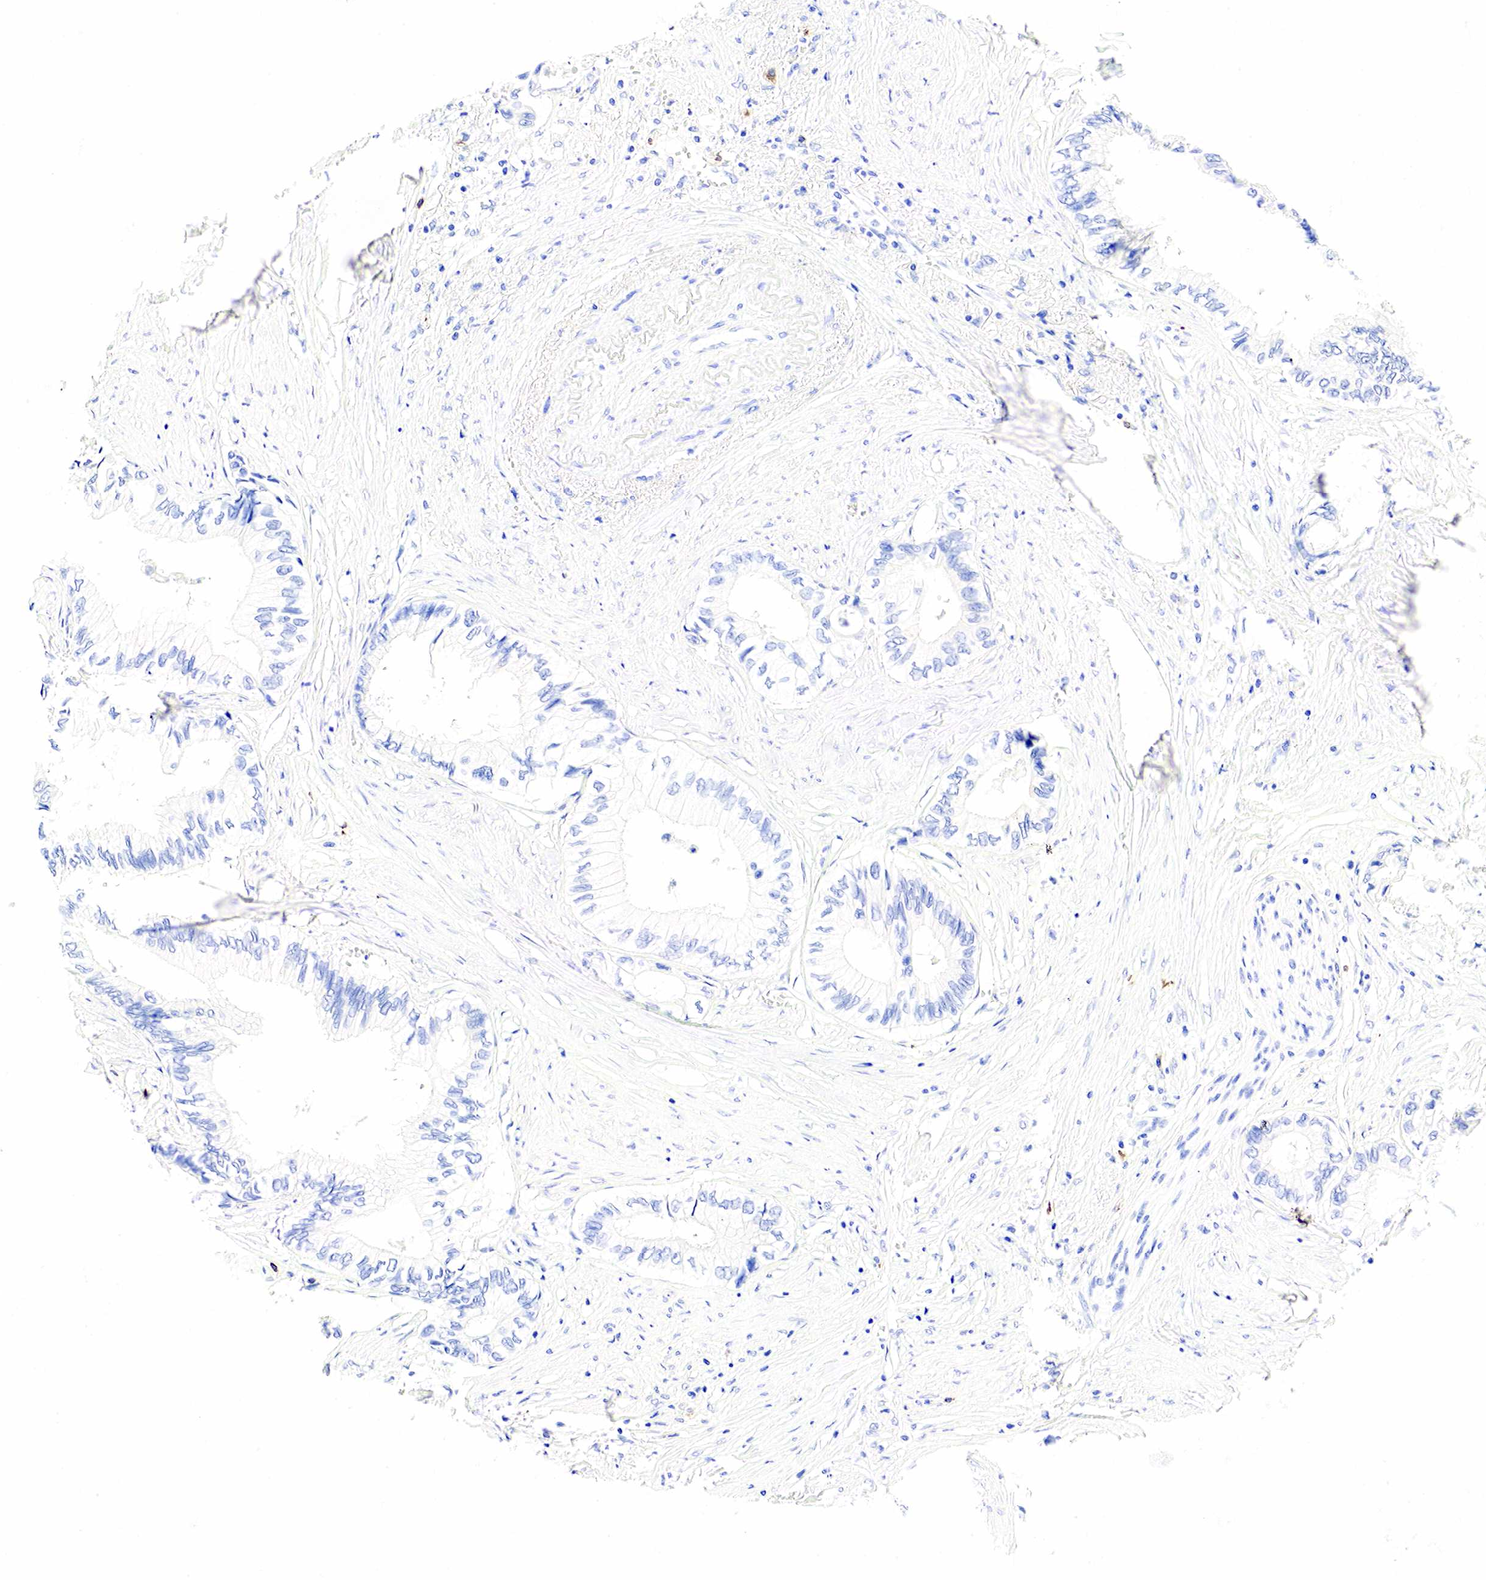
{"staining": {"intensity": "negative", "quantity": "none", "location": "none"}, "tissue": "pancreatic cancer", "cell_type": "Tumor cells", "image_type": "cancer", "snomed": [{"axis": "morphology", "description": "Adenocarcinoma, NOS"}, {"axis": "topography", "description": "Pancreas"}], "caption": "Tumor cells are negative for protein expression in human pancreatic cancer.", "gene": "CD79A", "patient": {"sex": "female", "age": 66}}